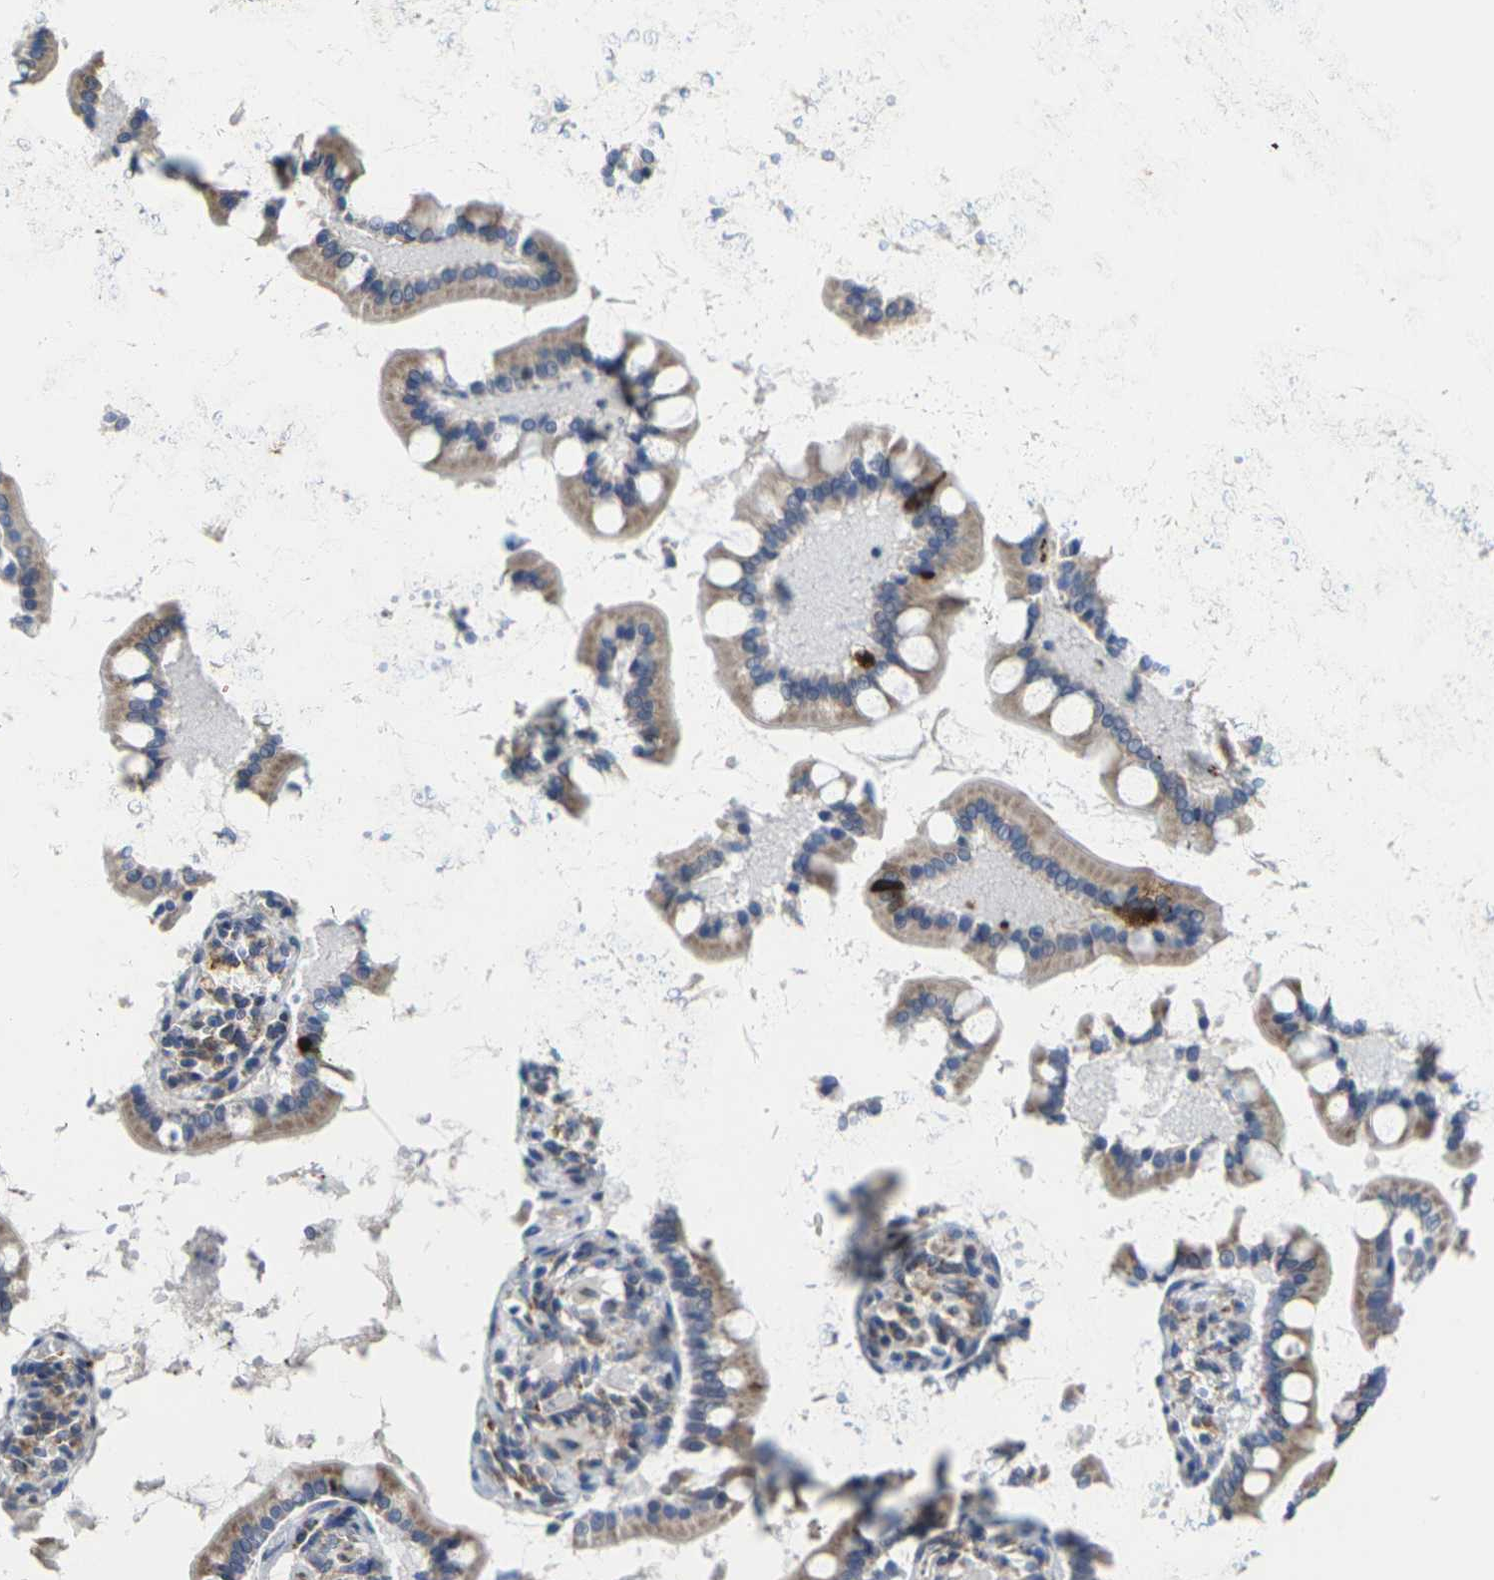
{"staining": {"intensity": "weak", "quantity": ">75%", "location": "cytoplasmic/membranous"}, "tissue": "small intestine", "cell_type": "Glandular cells", "image_type": "normal", "snomed": [{"axis": "morphology", "description": "Normal tissue, NOS"}, {"axis": "topography", "description": "Small intestine"}], "caption": "Human small intestine stained with a brown dye exhibits weak cytoplasmic/membranous positive expression in approximately >75% of glandular cells.", "gene": "PDZK1IP1", "patient": {"sex": "male", "age": 41}}